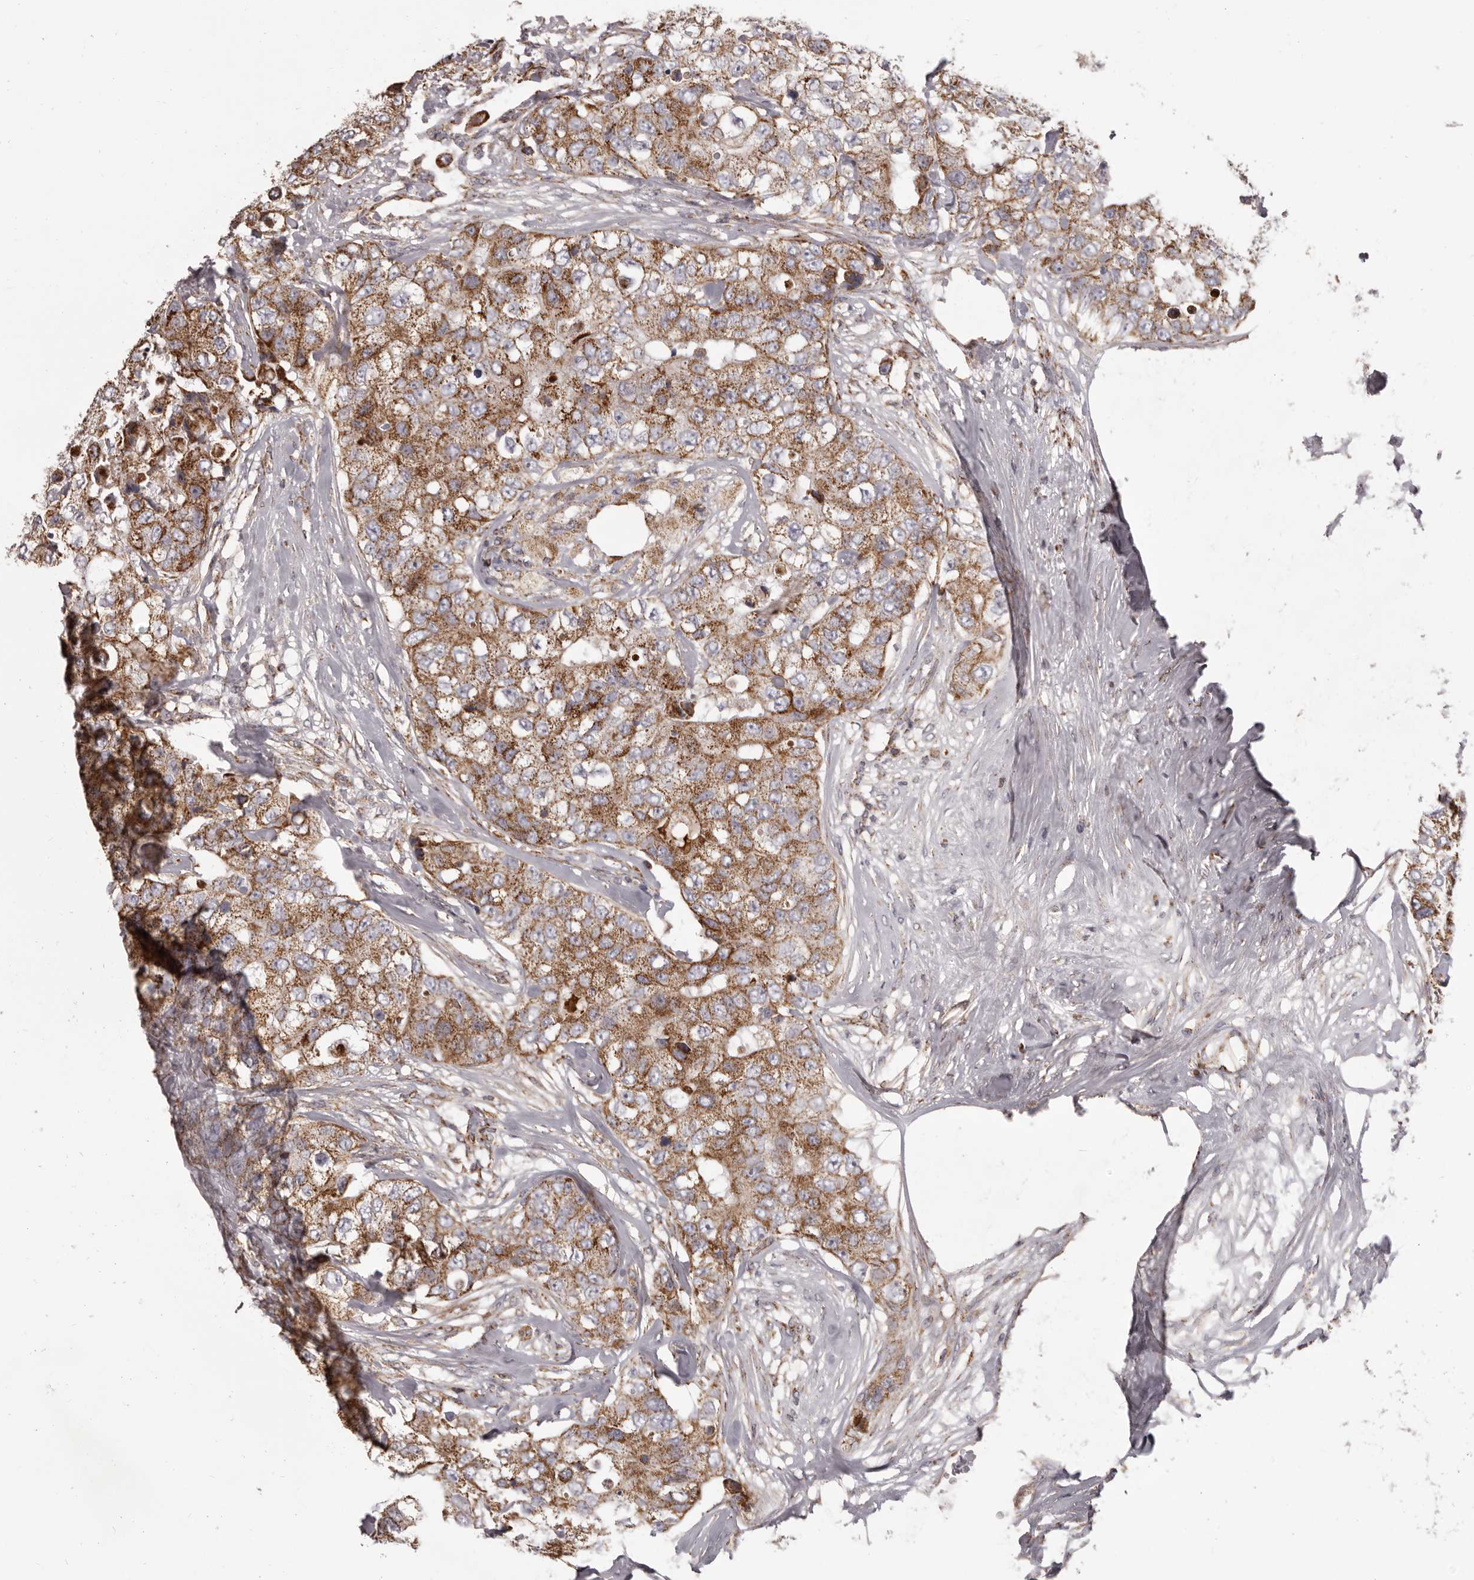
{"staining": {"intensity": "strong", "quantity": "25%-75%", "location": "cytoplasmic/membranous"}, "tissue": "breast cancer", "cell_type": "Tumor cells", "image_type": "cancer", "snomed": [{"axis": "morphology", "description": "Duct carcinoma"}, {"axis": "topography", "description": "Breast"}], "caption": "High-power microscopy captured an IHC histopathology image of intraductal carcinoma (breast), revealing strong cytoplasmic/membranous staining in approximately 25%-75% of tumor cells.", "gene": "CHRM2", "patient": {"sex": "female", "age": 62}}